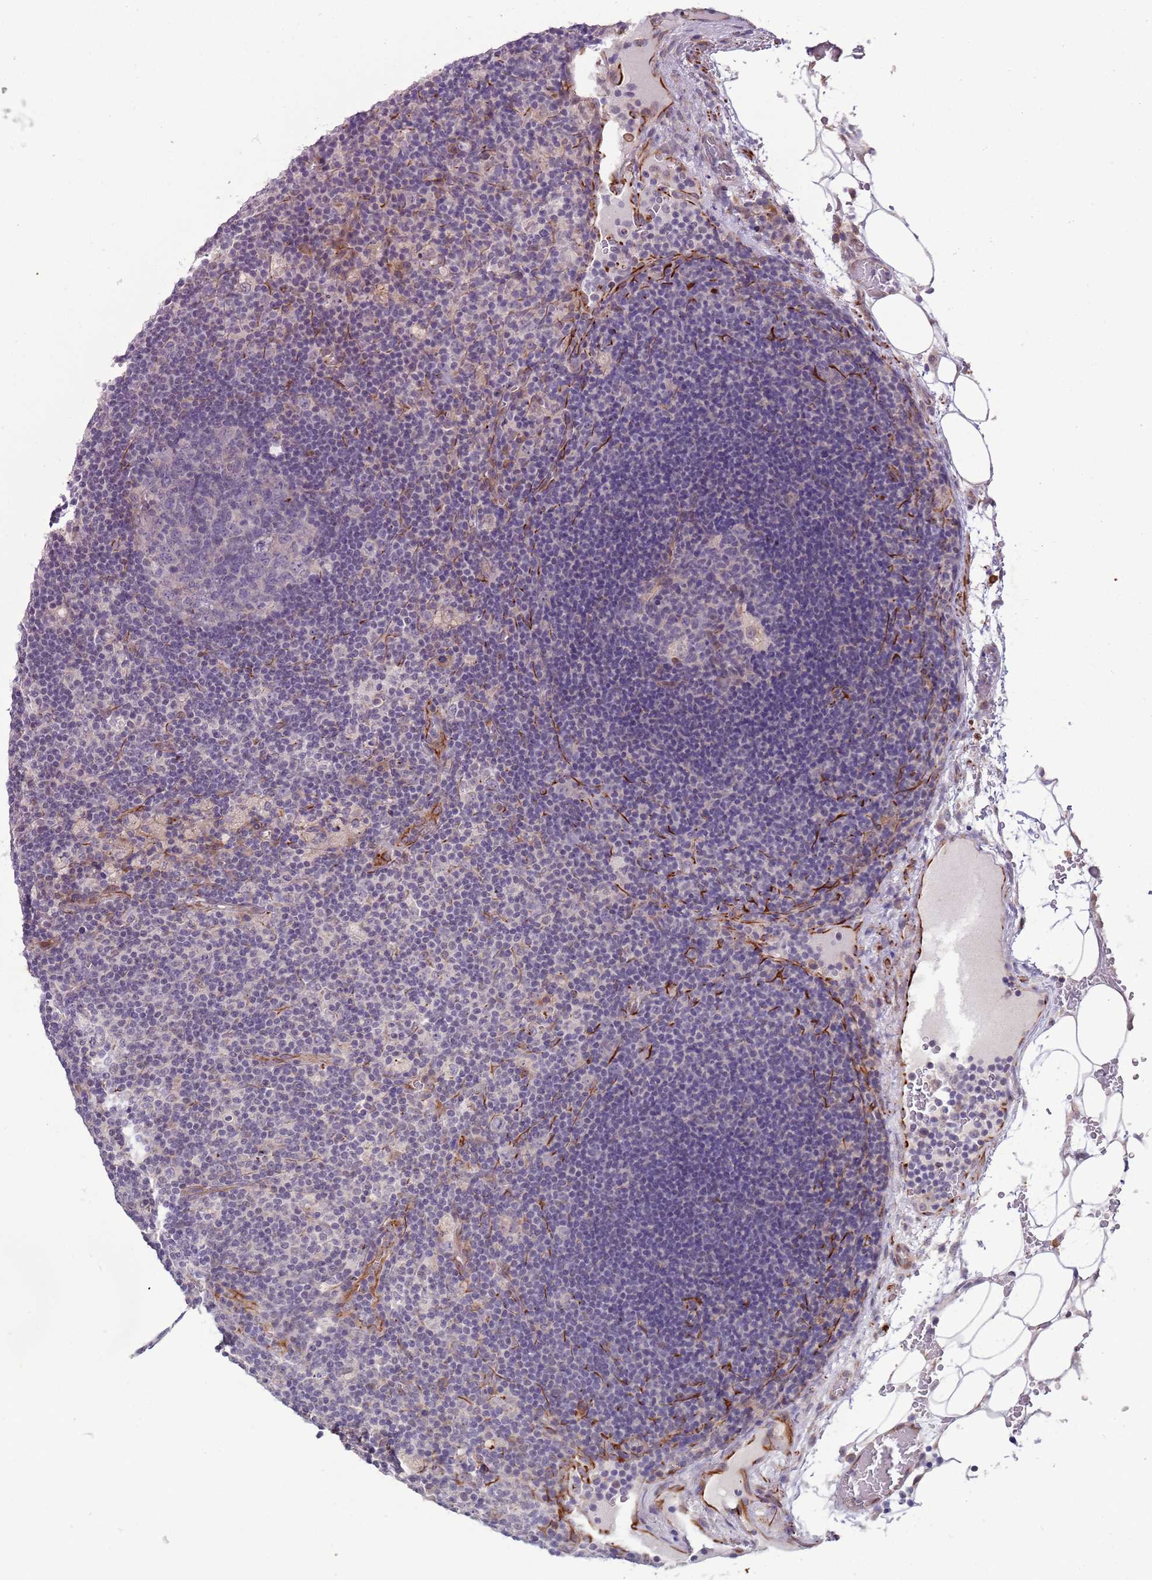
{"staining": {"intensity": "negative", "quantity": "none", "location": "none"}, "tissue": "lymph node", "cell_type": "Germinal center cells", "image_type": "normal", "snomed": [{"axis": "morphology", "description": "Normal tissue, NOS"}, {"axis": "topography", "description": "Lymph node"}], "caption": "Lymph node stained for a protein using immunohistochemistry (IHC) displays no staining germinal center cells.", "gene": "ENSG00000271254", "patient": {"sex": "male", "age": 58}}